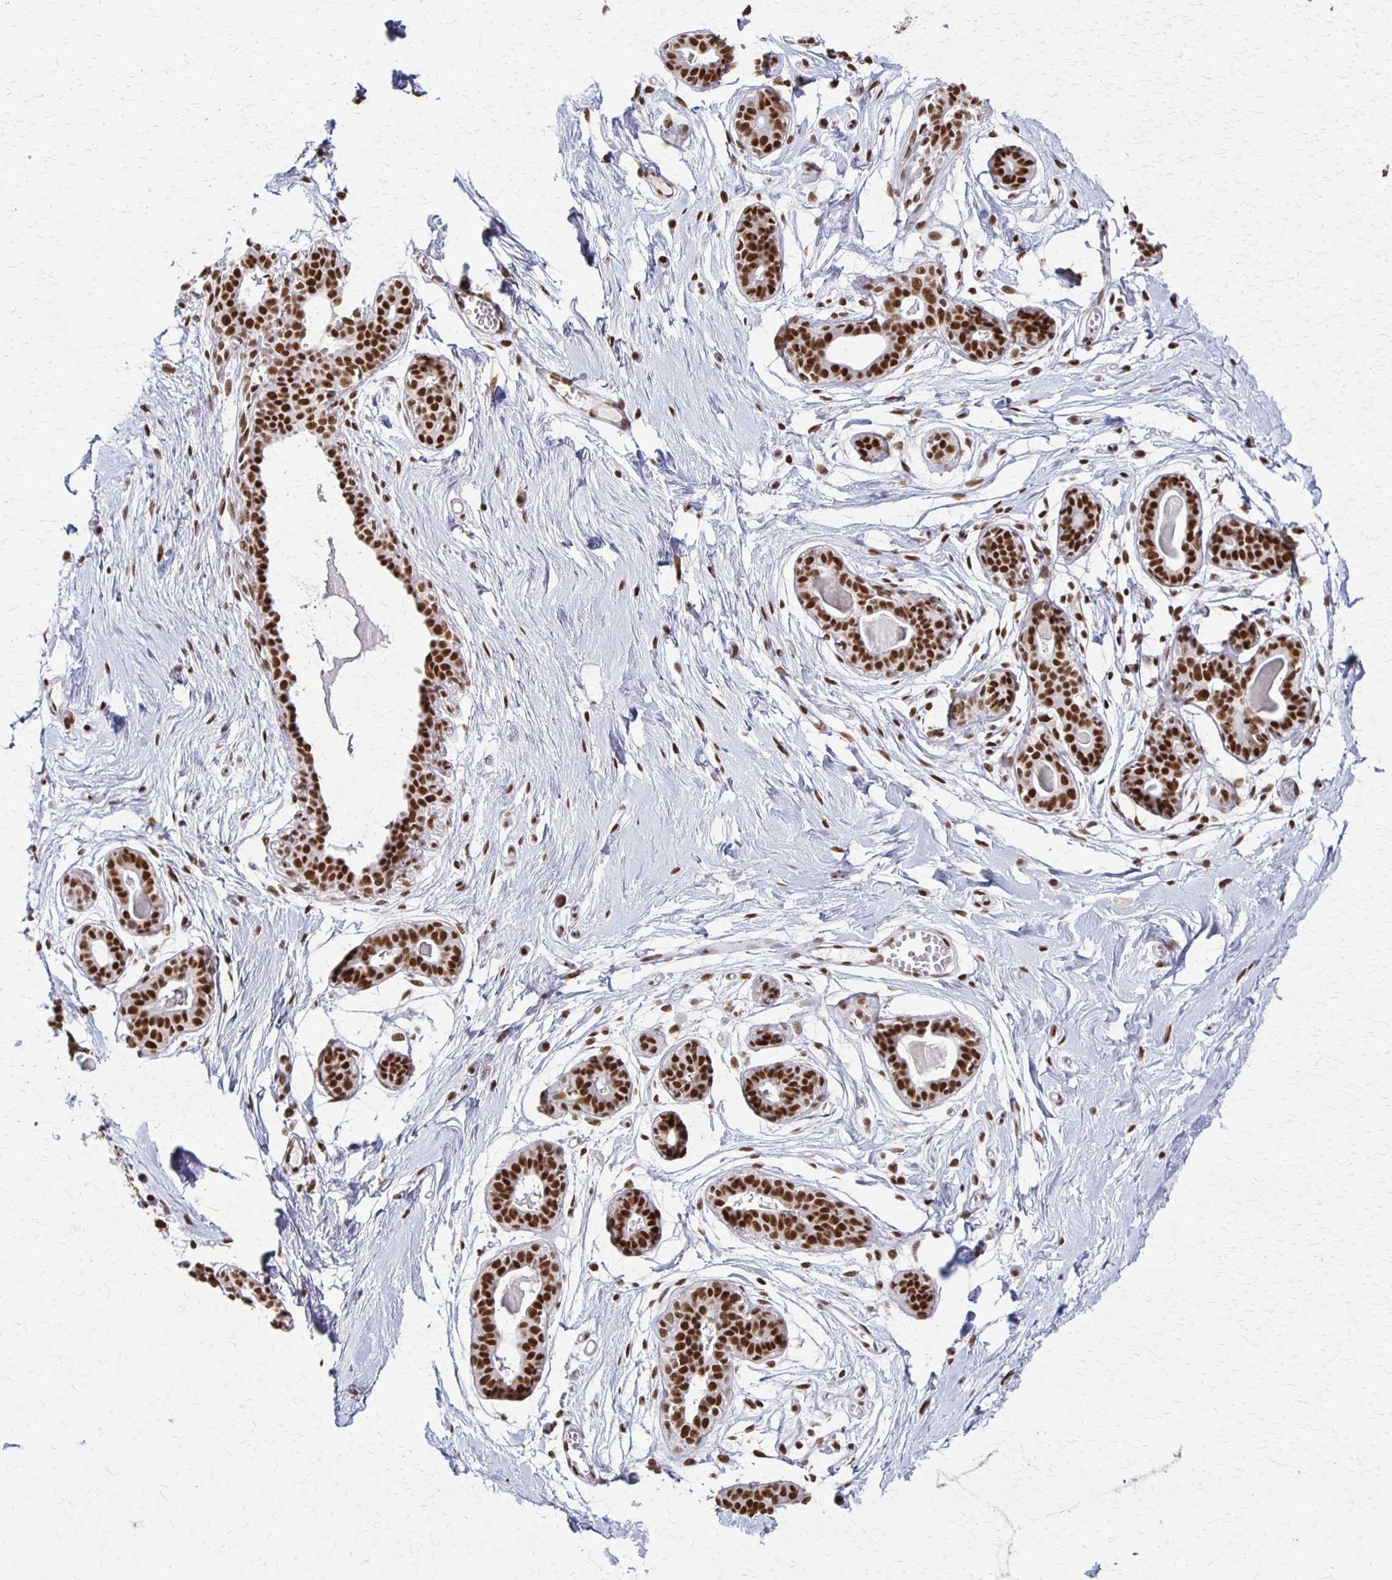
{"staining": {"intensity": "negative", "quantity": "none", "location": "none"}, "tissue": "breast", "cell_type": "Adipocytes", "image_type": "normal", "snomed": [{"axis": "morphology", "description": "Normal tissue, NOS"}, {"axis": "topography", "description": "Breast"}], "caption": "Adipocytes show no significant positivity in normal breast. (DAB (3,3'-diaminobenzidine) immunohistochemistry with hematoxylin counter stain).", "gene": "XRCC6", "patient": {"sex": "female", "age": 45}}